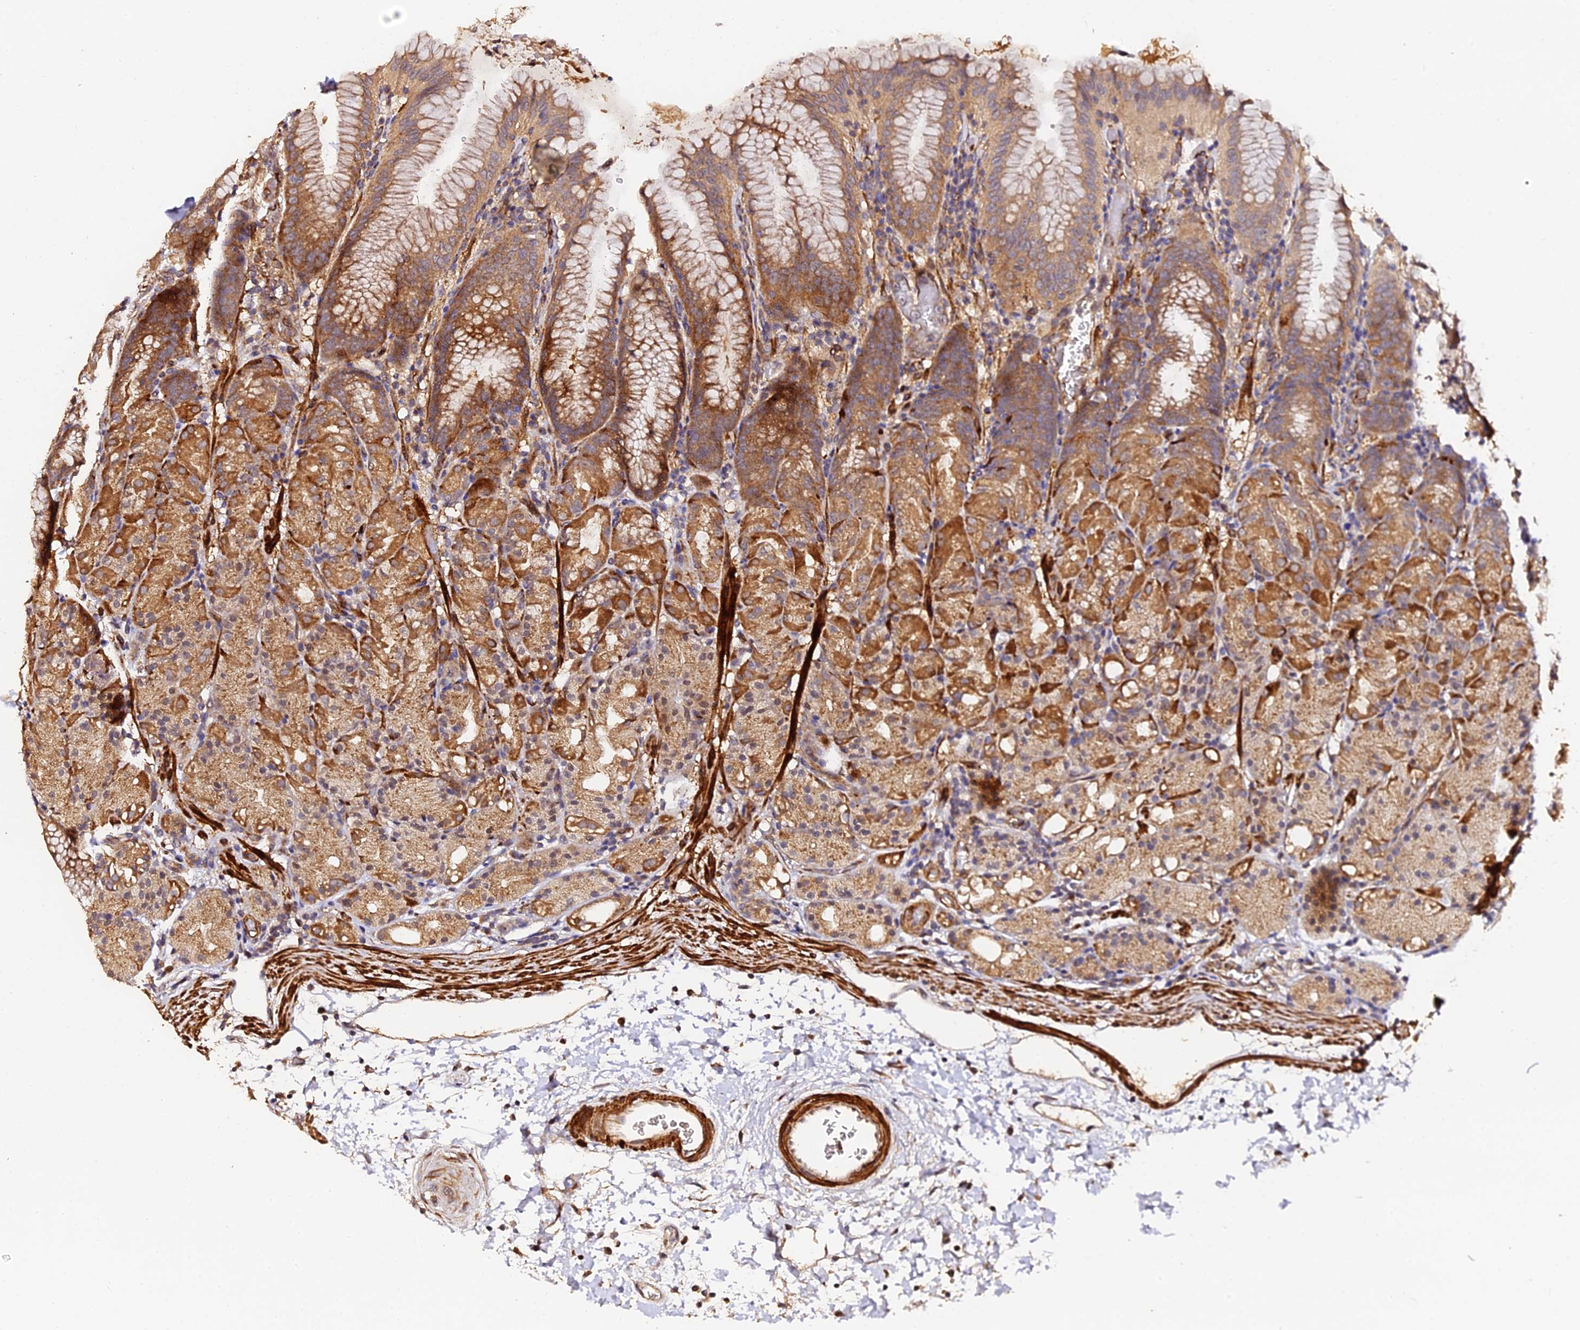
{"staining": {"intensity": "moderate", "quantity": ">75%", "location": "cytoplasmic/membranous"}, "tissue": "stomach", "cell_type": "Glandular cells", "image_type": "normal", "snomed": [{"axis": "morphology", "description": "Normal tissue, NOS"}, {"axis": "topography", "description": "Stomach, upper"}], "caption": "Protein expression by immunohistochemistry (IHC) demonstrates moderate cytoplasmic/membranous positivity in about >75% of glandular cells in benign stomach.", "gene": "TDO2", "patient": {"sex": "male", "age": 48}}